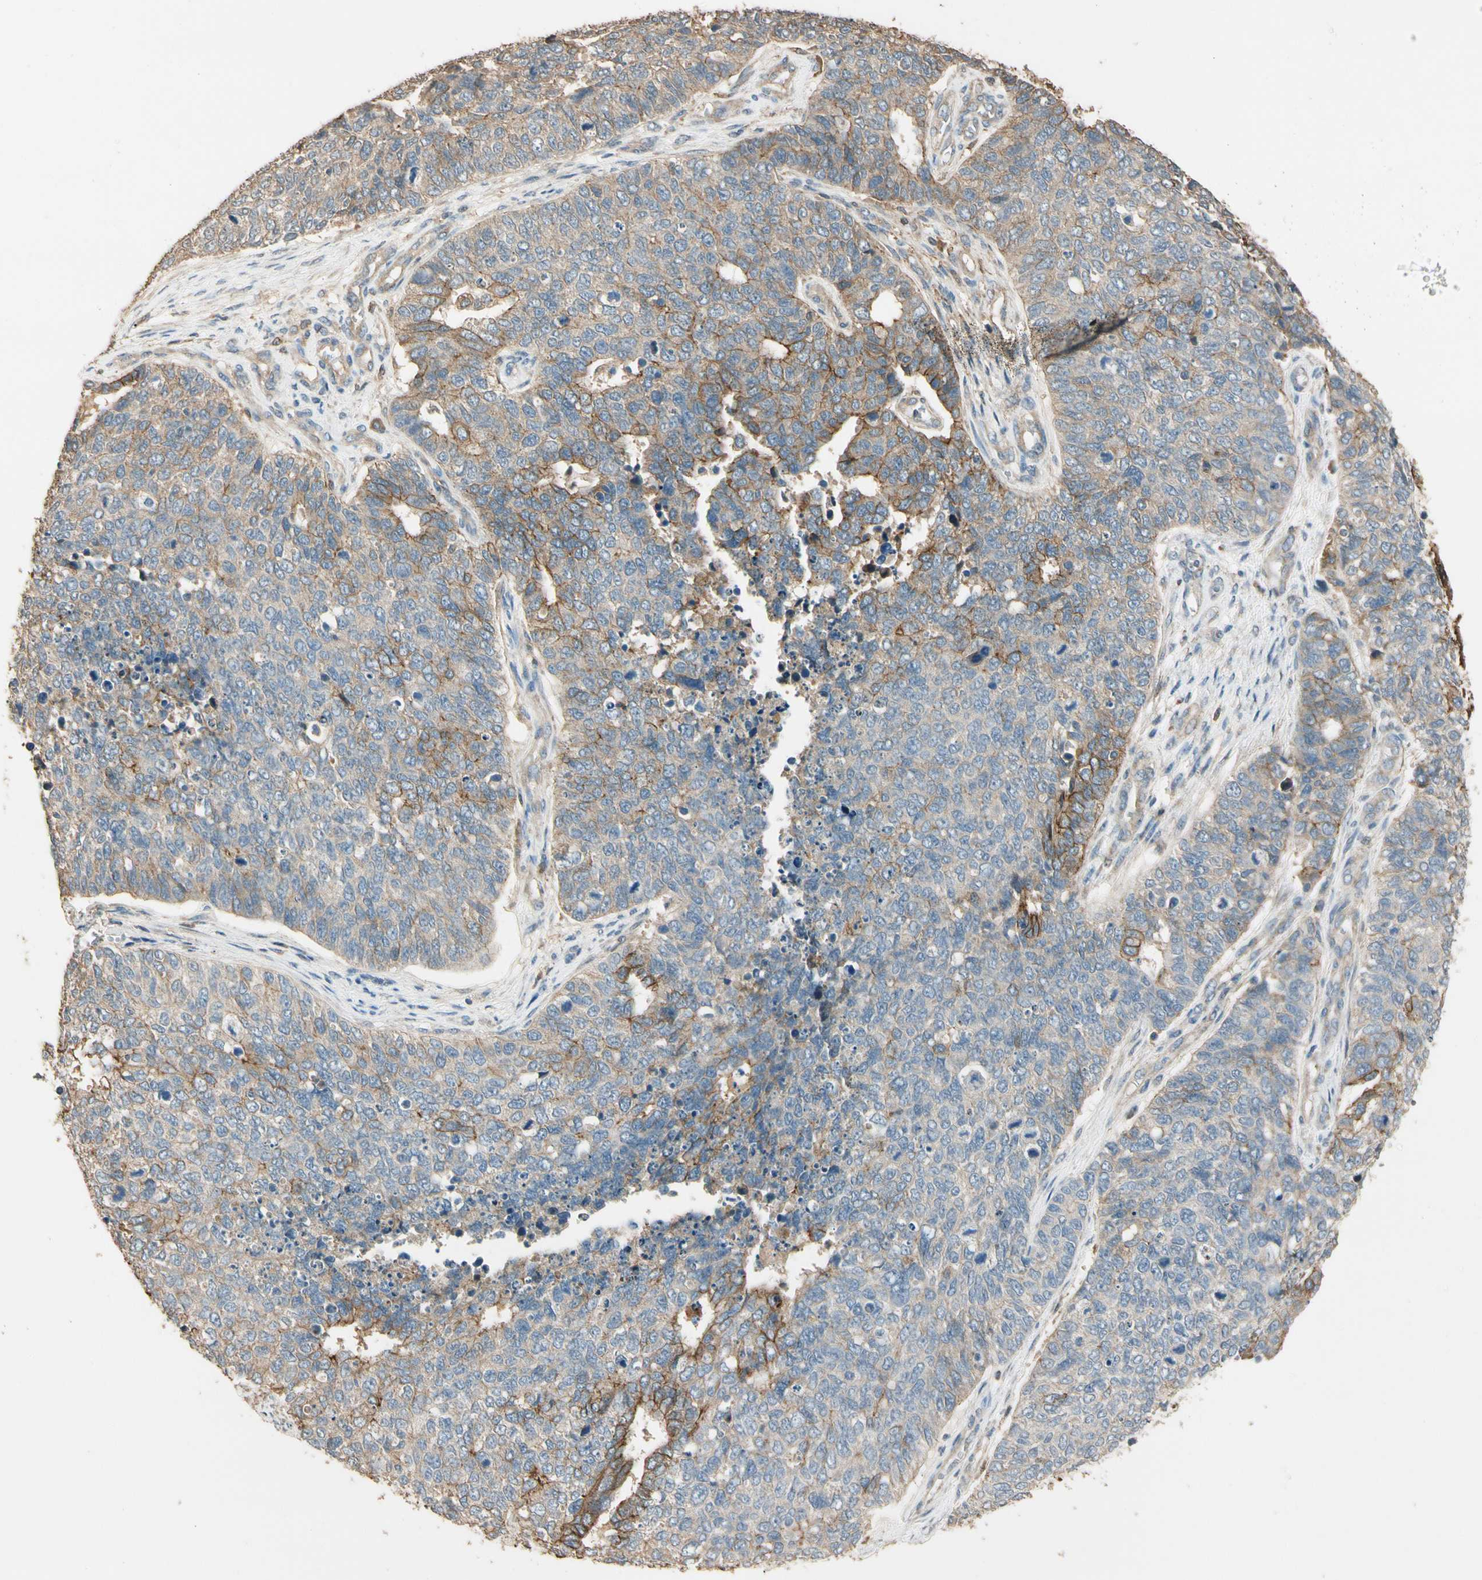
{"staining": {"intensity": "weak", "quantity": "25%-75%", "location": "cytoplasmic/membranous"}, "tissue": "cervical cancer", "cell_type": "Tumor cells", "image_type": "cancer", "snomed": [{"axis": "morphology", "description": "Squamous cell carcinoma, NOS"}, {"axis": "topography", "description": "Cervix"}], "caption": "Immunohistochemistry (DAB (3,3'-diaminobenzidine)) staining of cervical cancer exhibits weak cytoplasmic/membranous protein staining in about 25%-75% of tumor cells.", "gene": "CDH6", "patient": {"sex": "female", "age": 63}}